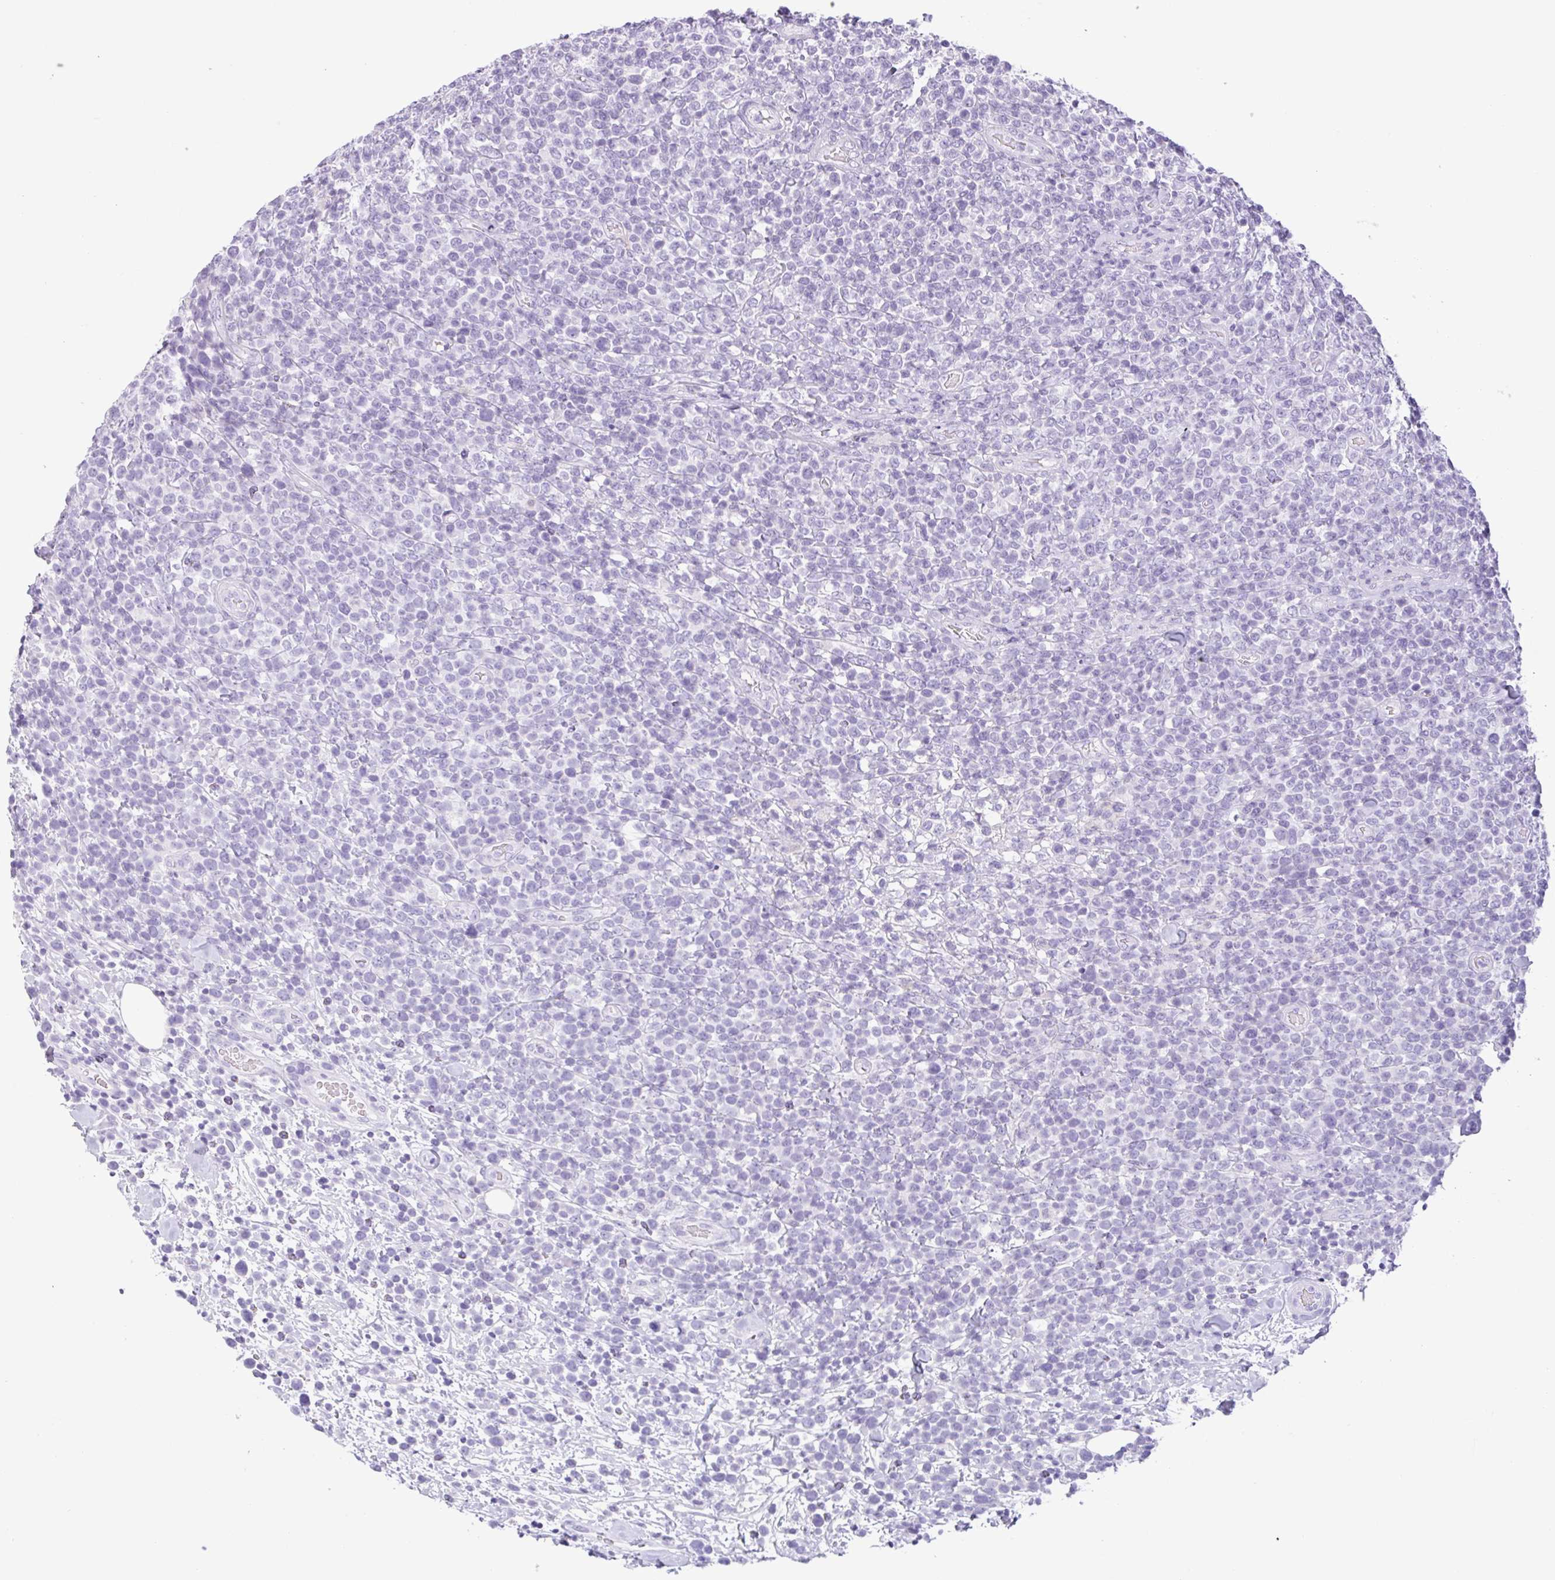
{"staining": {"intensity": "negative", "quantity": "none", "location": "none"}, "tissue": "lymphoma", "cell_type": "Tumor cells", "image_type": "cancer", "snomed": [{"axis": "morphology", "description": "Malignant lymphoma, non-Hodgkin's type, High grade"}, {"axis": "topography", "description": "Soft tissue"}], "caption": "Immunohistochemical staining of human high-grade malignant lymphoma, non-Hodgkin's type shows no significant positivity in tumor cells.", "gene": "CTSE", "patient": {"sex": "female", "age": 56}}